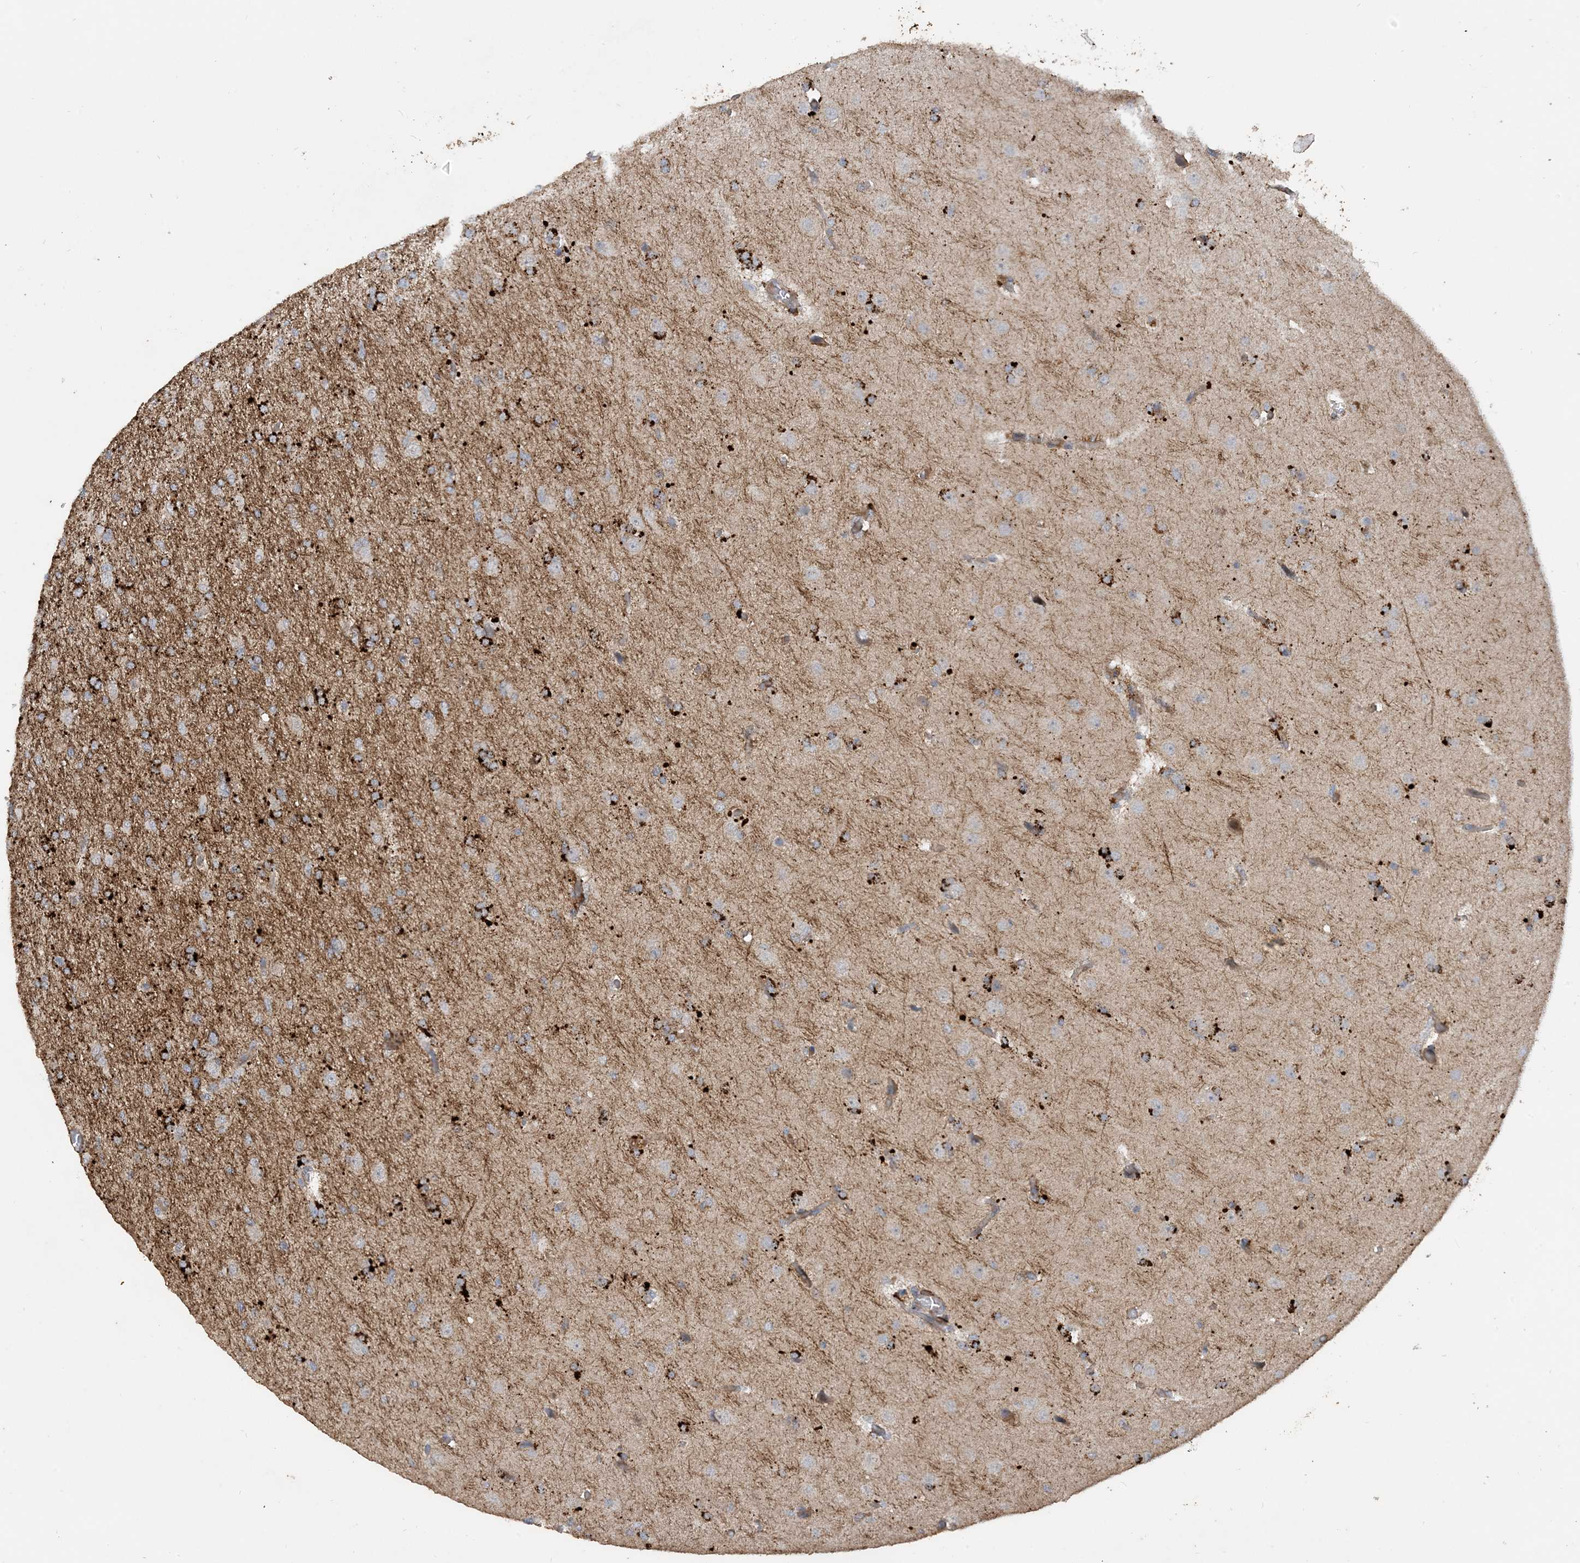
{"staining": {"intensity": "strong", "quantity": "25%-75%", "location": "cytoplasmic/membranous"}, "tissue": "glioma", "cell_type": "Tumor cells", "image_type": "cancer", "snomed": [{"axis": "morphology", "description": "Glioma, malignant, High grade"}, {"axis": "topography", "description": "Cerebral cortex"}], "caption": "Immunohistochemical staining of human malignant high-grade glioma demonstrates high levels of strong cytoplasmic/membranous positivity in about 25%-75% of tumor cells.", "gene": "SFMBT2", "patient": {"sex": "female", "age": 36}}